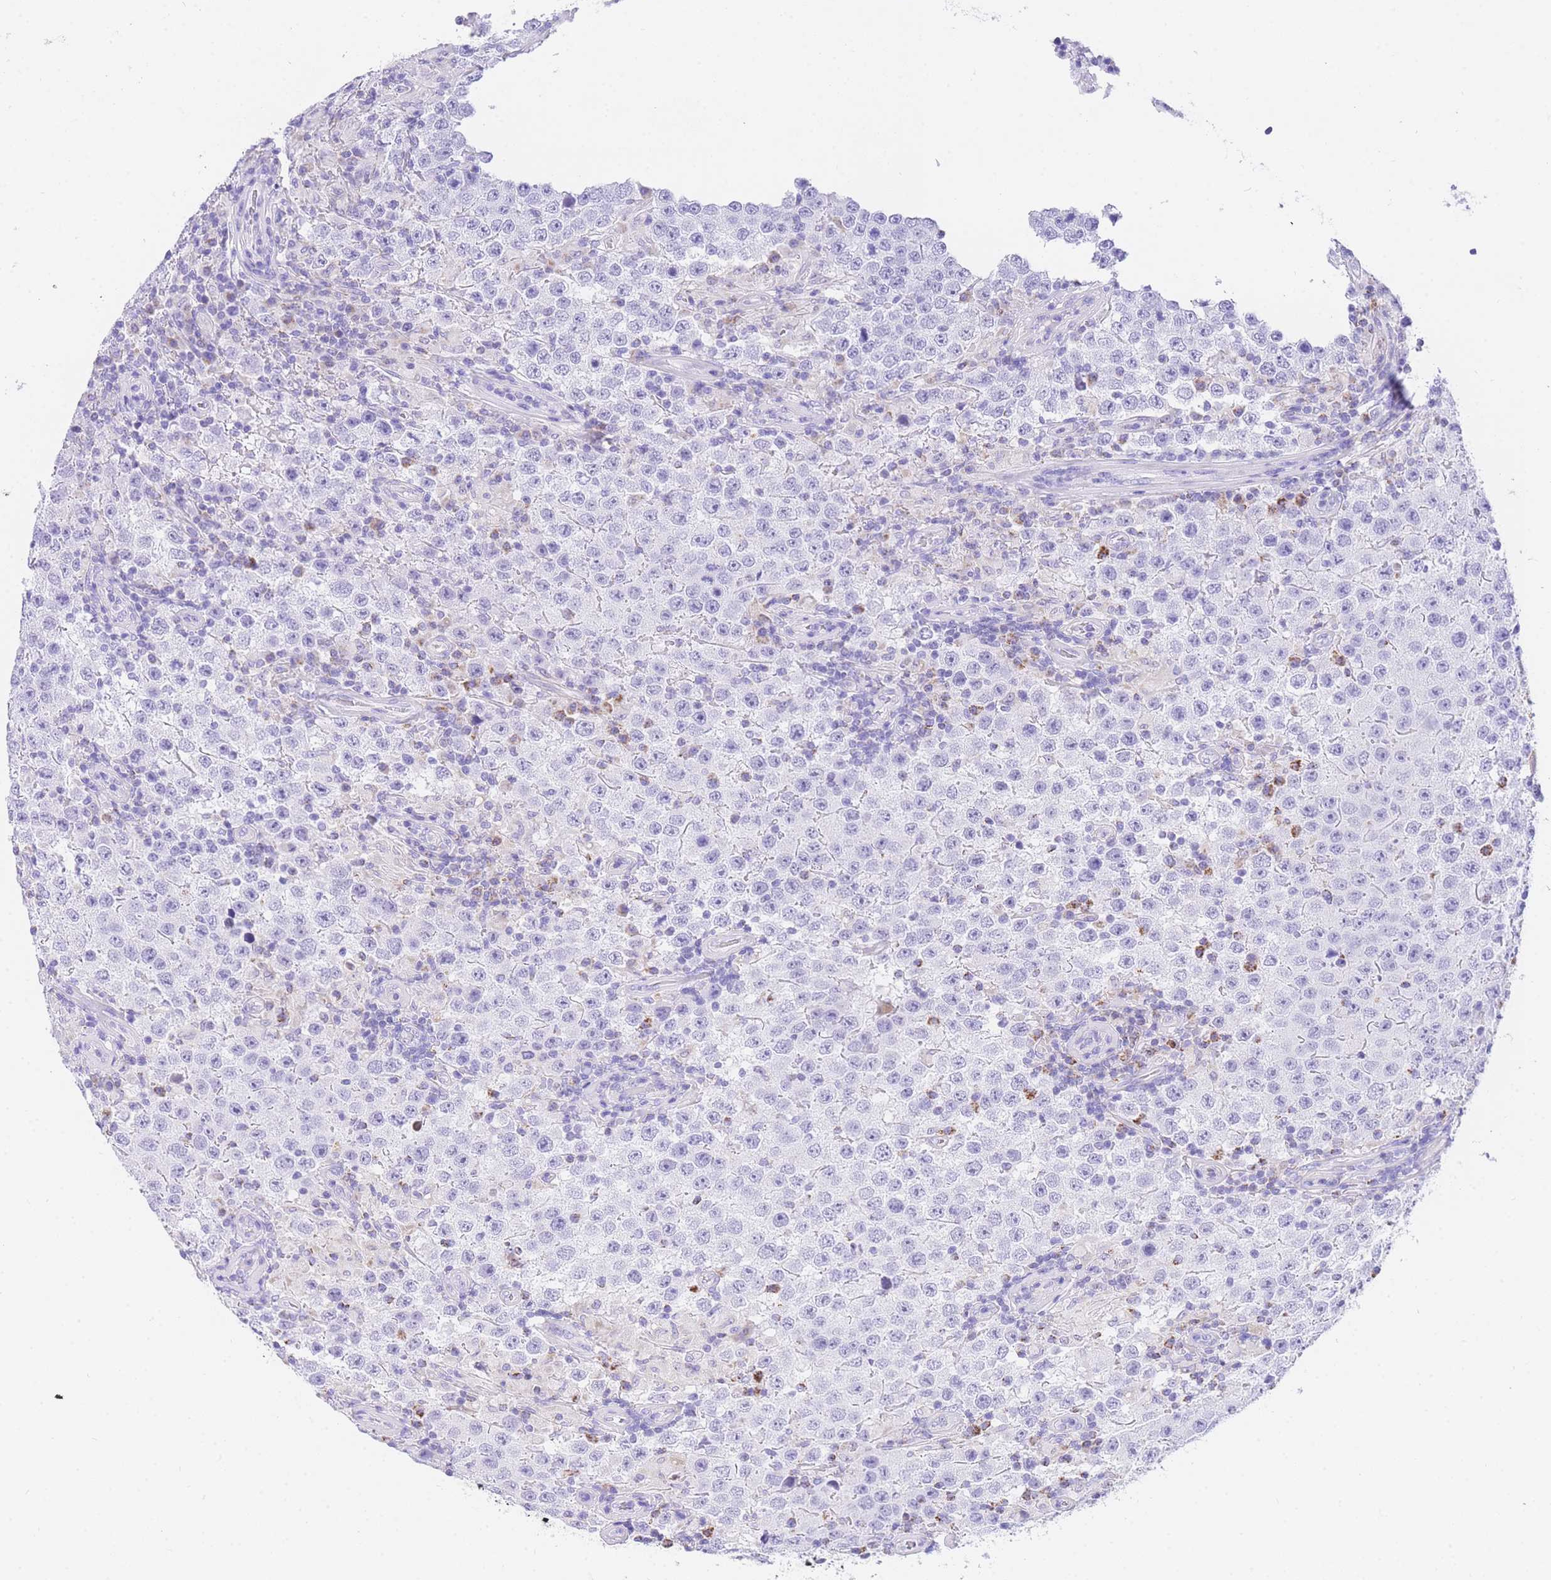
{"staining": {"intensity": "negative", "quantity": "none", "location": "none"}, "tissue": "testis cancer", "cell_type": "Tumor cells", "image_type": "cancer", "snomed": [{"axis": "morphology", "description": "Normal tissue, NOS"}, {"axis": "morphology", "description": "Urothelial carcinoma, High grade"}, {"axis": "morphology", "description": "Seminoma, NOS"}, {"axis": "morphology", "description": "Carcinoma, Embryonal, NOS"}, {"axis": "topography", "description": "Urinary bladder"}, {"axis": "topography", "description": "Testis"}], "caption": "This is an immunohistochemistry micrograph of testis cancer (embryonal carcinoma). There is no positivity in tumor cells.", "gene": "NKD2", "patient": {"sex": "male", "age": 41}}